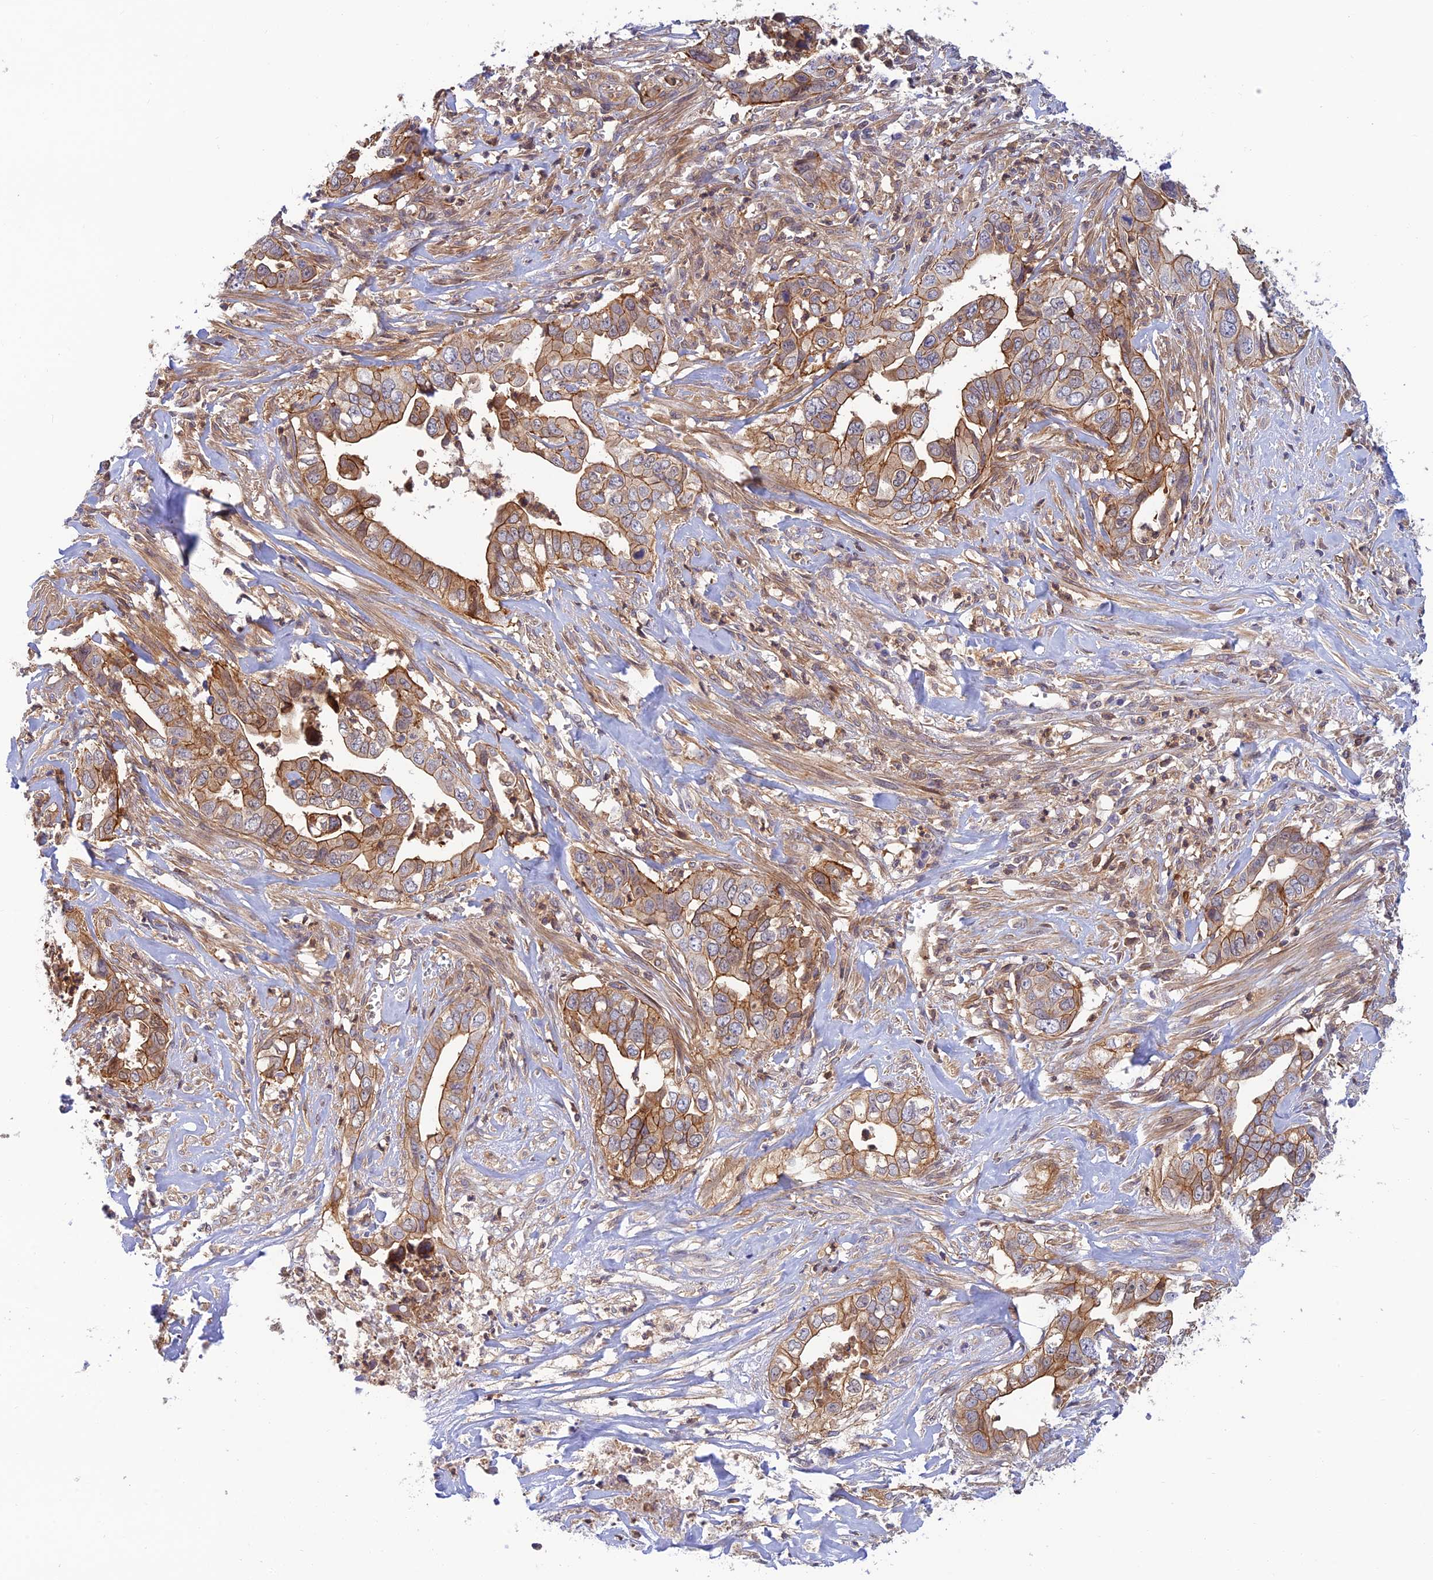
{"staining": {"intensity": "moderate", "quantity": ">75%", "location": "cytoplasmic/membranous"}, "tissue": "liver cancer", "cell_type": "Tumor cells", "image_type": "cancer", "snomed": [{"axis": "morphology", "description": "Cholangiocarcinoma"}, {"axis": "topography", "description": "Liver"}], "caption": "Immunohistochemical staining of human liver cancer (cholangiocarcinoma) shows medium levels of moderate cytoplasmic/membranous positivity in approximately >75% of tumor cells.", "gene": "PPP1R12C", "patient": {"sex": "female", "age": 79}}